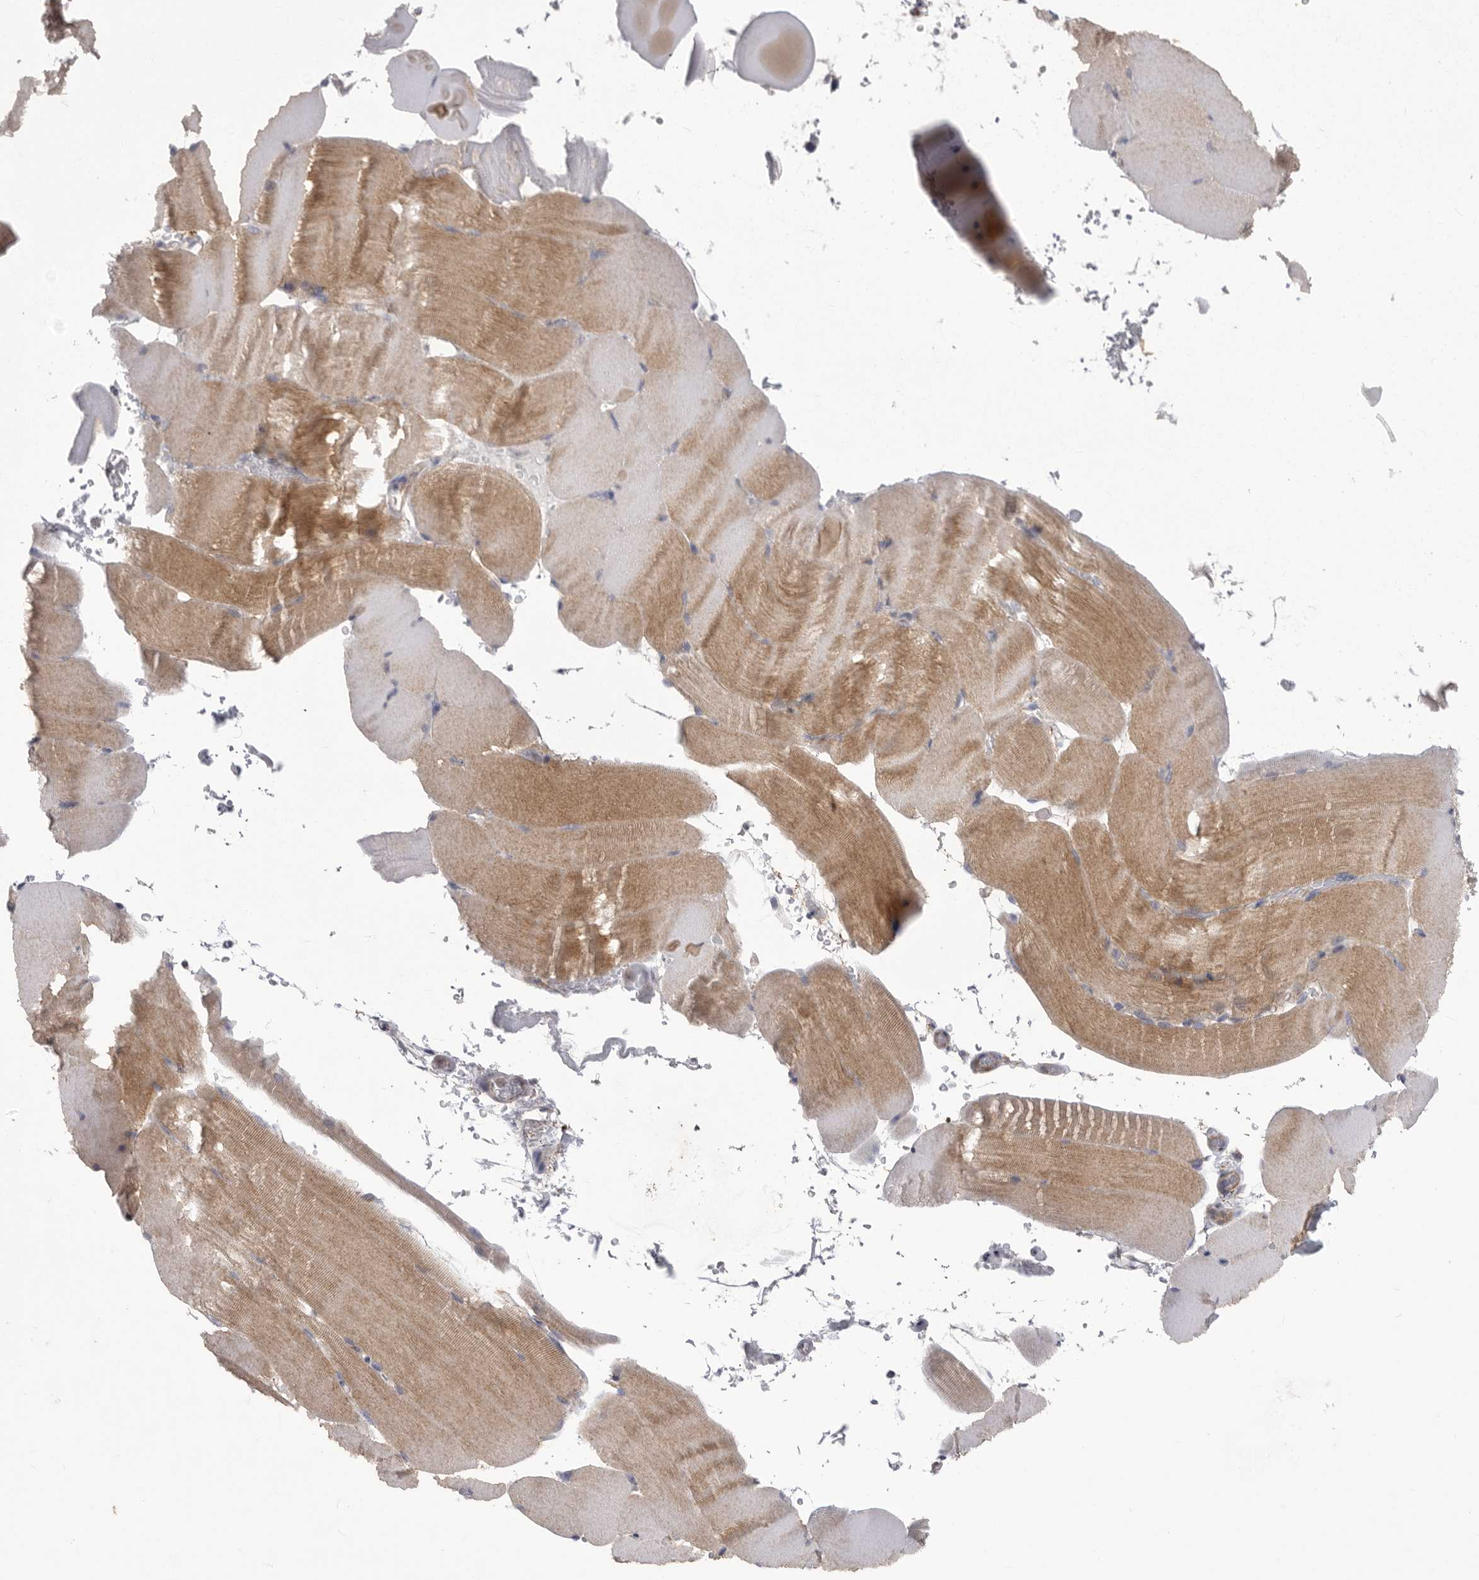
{"staining": {"intensity": "moderate", "quantity": "<25%", "location": "cytoplasmic/membranous"}, "tissue": "skeletal muscle", "cell_type": "Myocytes", "image_type": "normal", "snomed": [{"axis": "morphology", "description": "Normal tissue, NOS"}, {"axis": "topography", "description": "Skeletal muscle"}, {"axis": "topography", "description": "Parathyroid gland"}], "caption": "This is a photomicrograph of immunohistochemistry (IHC) staining of normal skeletal muscle, which shows moderate staining in the cytoplasmic/membranous of myocytes.", "gene": "SIGLEC10", "patient": {"sex": "female", "age": 37}}